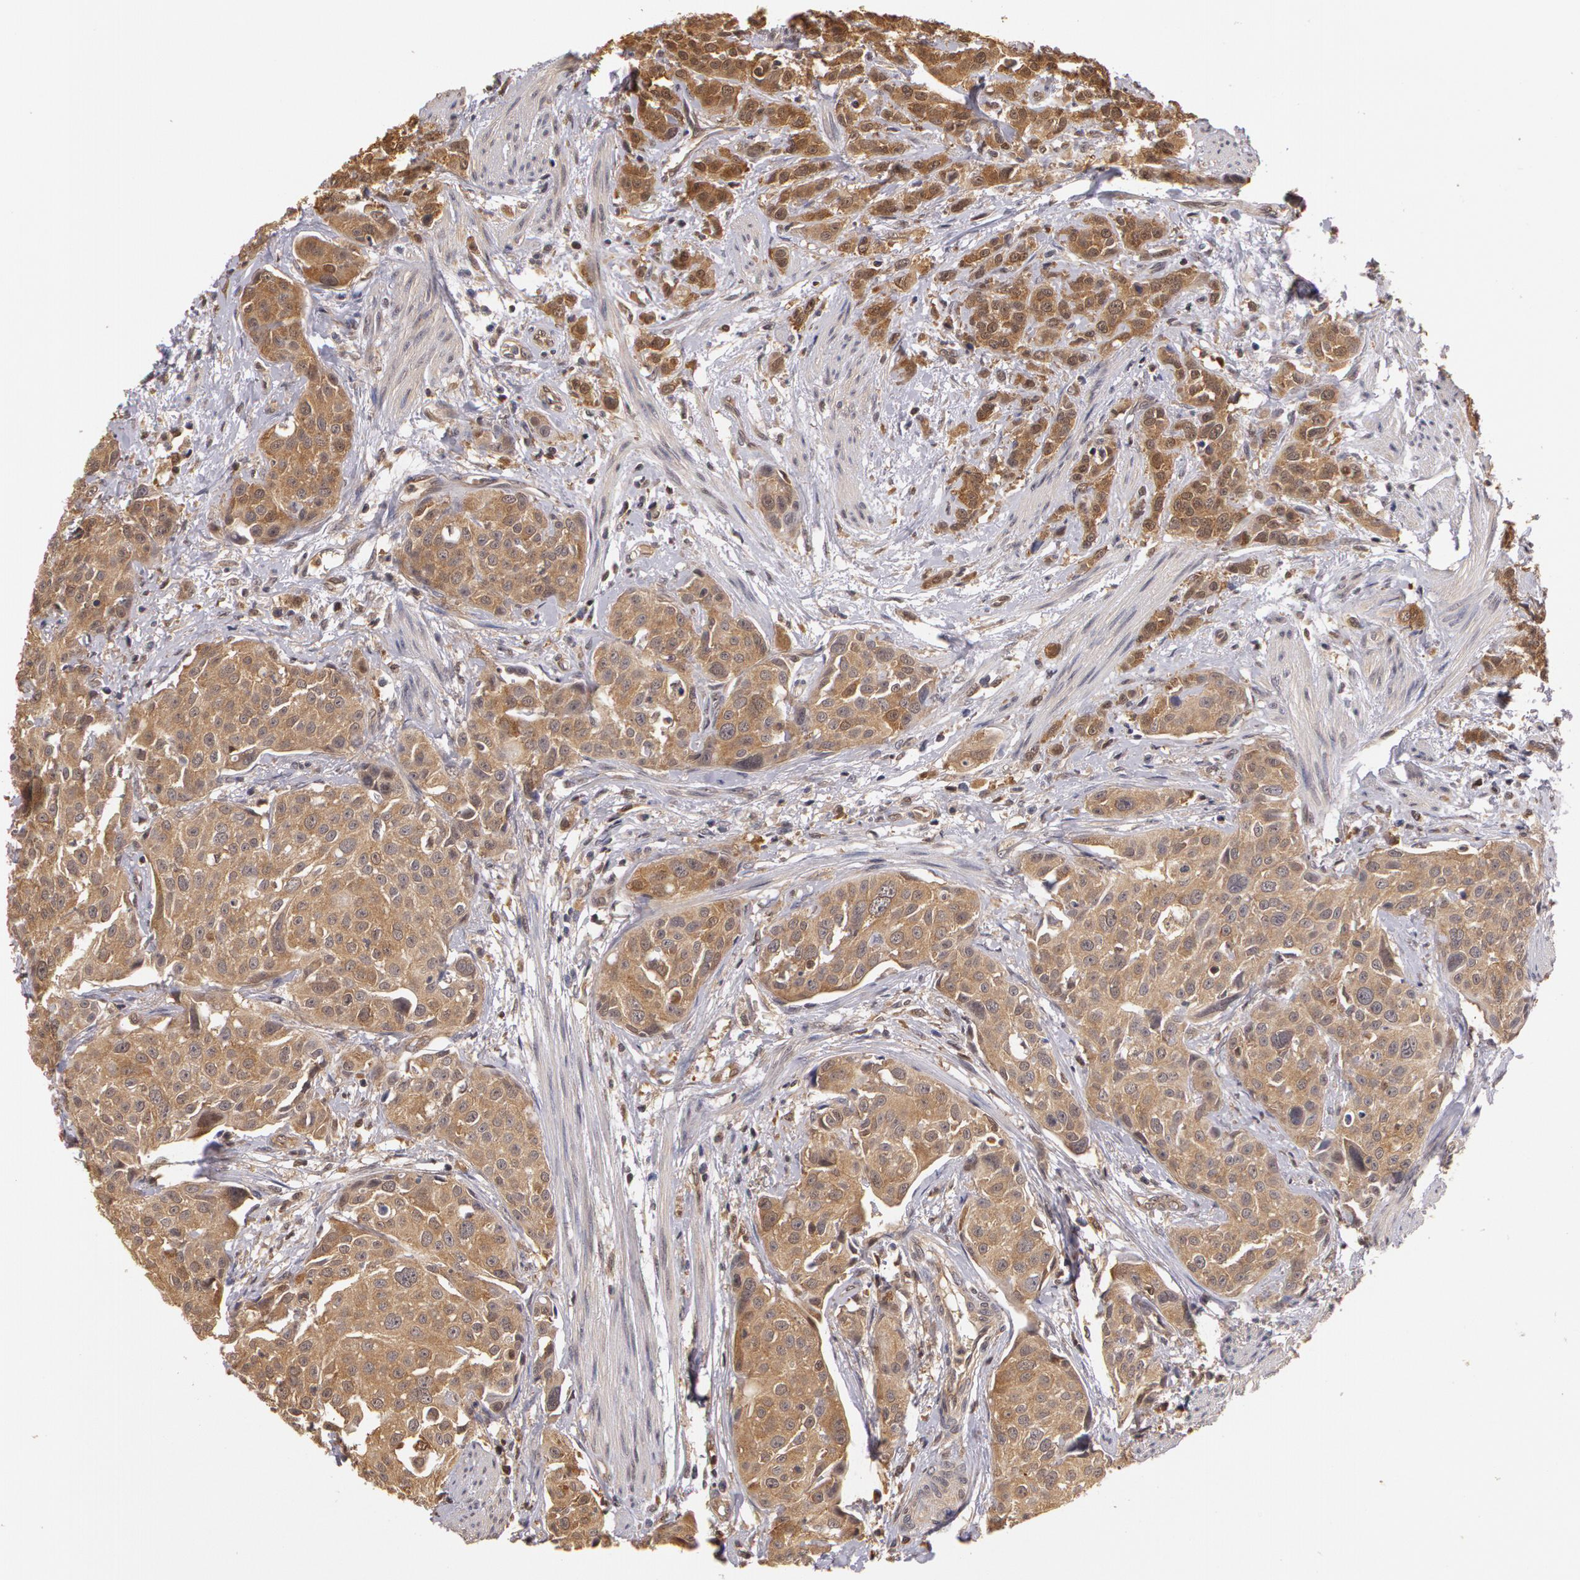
{"staining": {"intensity": "weak", "quantity": ">75%", "location": "cytoplasmic/membranous"}, "tissue": "urothelial cancer", "cell_type": "Tumor cells", "image_type": "cancer", "snomed": [{"axis": "morphology", "description": "Urothelial carcinoma, High grade"}, {"axis": "topography", "description": "Urinary bladder"}], "caption": "High-power microscopy captured an IHC image of high-grade urothelial carcinoma, revealing weak cytoplasmic/membranous positivity in approximately >75% of tumor cells.", "gene": "AHSA1", "patient": {"sex": "male", "age": 56}}